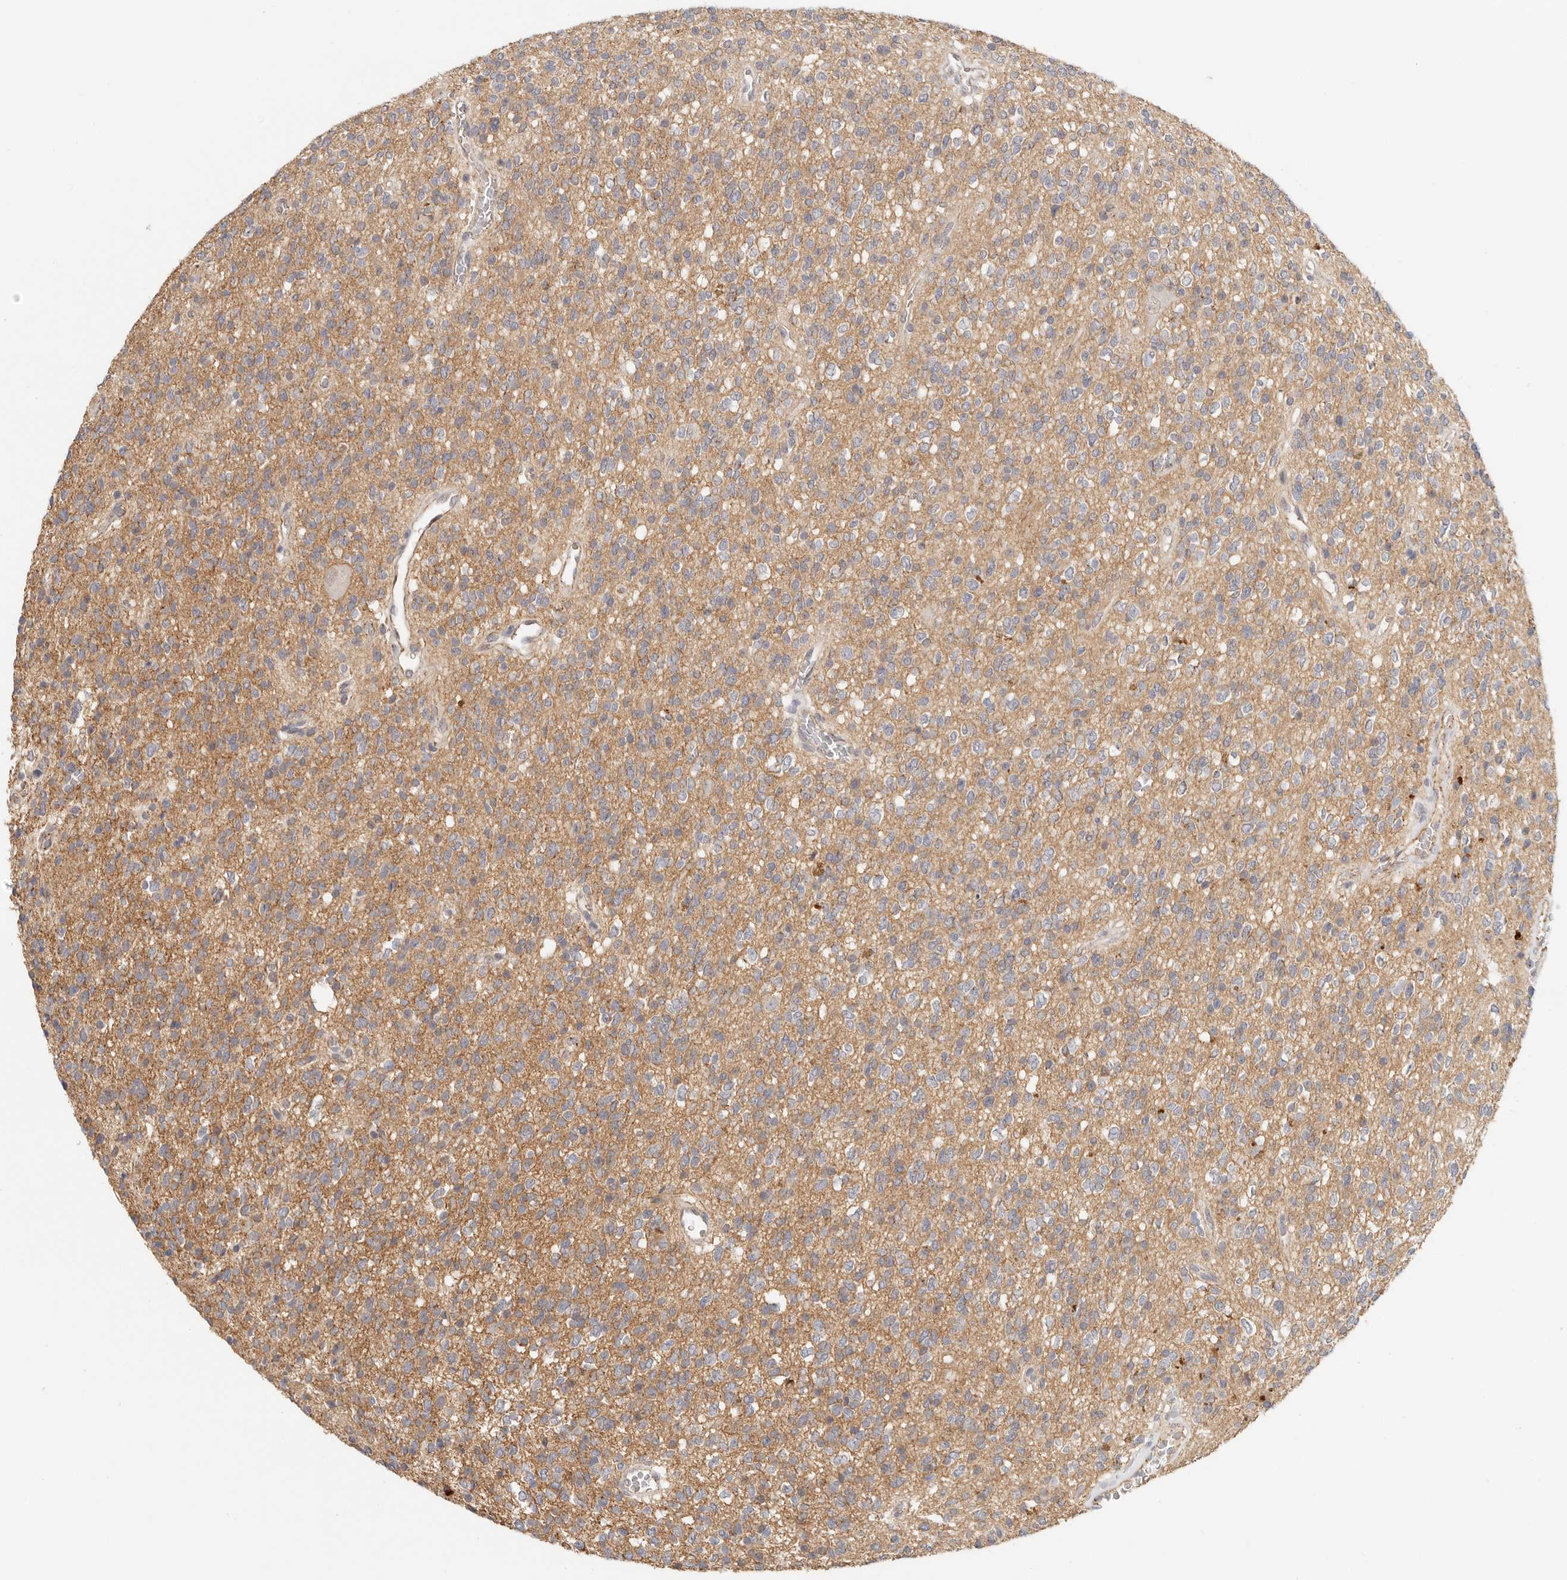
{"staining": {"intensity": "weak", "quantity": "25%-75%", "location": "cytoplasmic/membranous"}, "tissue": "glioma", "cell_type": "Tumor cells", "image_type": "cancer", "snomed": [{"axis": "morphology", "description": "Glioma, malignant, High grade"}, {"axis": "topography", "description": "Brain"}], "caption": "Malignant glioma (high-grade) was stained to show a protein in brown. There is low levels of weak cytoplasmic/membranous staining in approximately 25%-75% of tumor cells.", "gene": "ANXA9", "patient": {"sex": "male", "age": 34}}